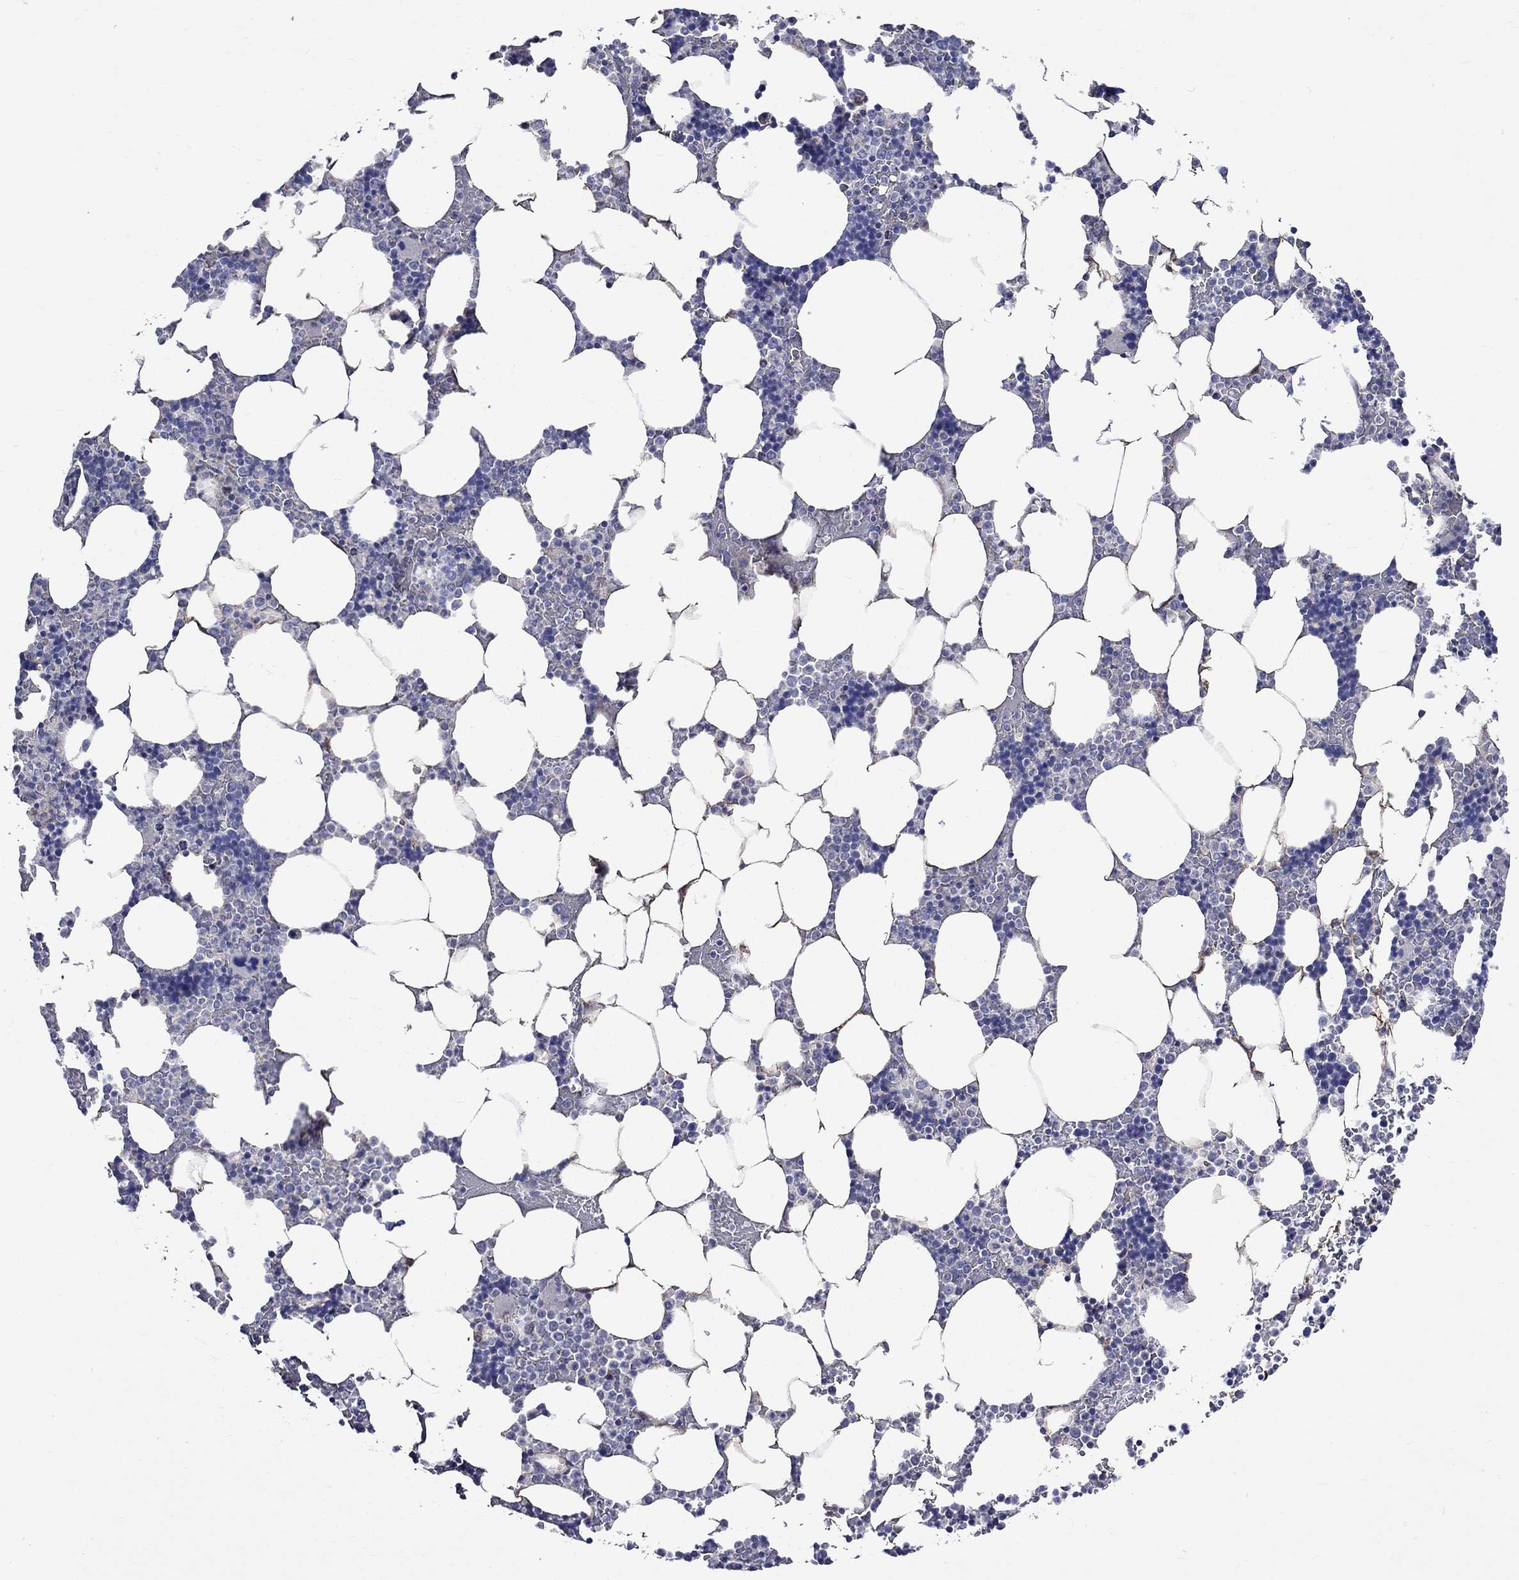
{"staining": {"intensity": "negative", "quantity": "none", "location": "none"}, "tissue": "bone marrow", "cell_type": "Hematopoietic cells", "image_type": "normal", "snomed": [{"axis": "morphology", "description": "Normal tissue, NOS"}, {"axis": "topography", "description": "Bone marrow"}], "caption": "Bone marrow stained for a protein using IHC reveals no positivity hematopoietic cells.", "gene": "CRYAB", "patient": {"sex": "male", "age": 51}}